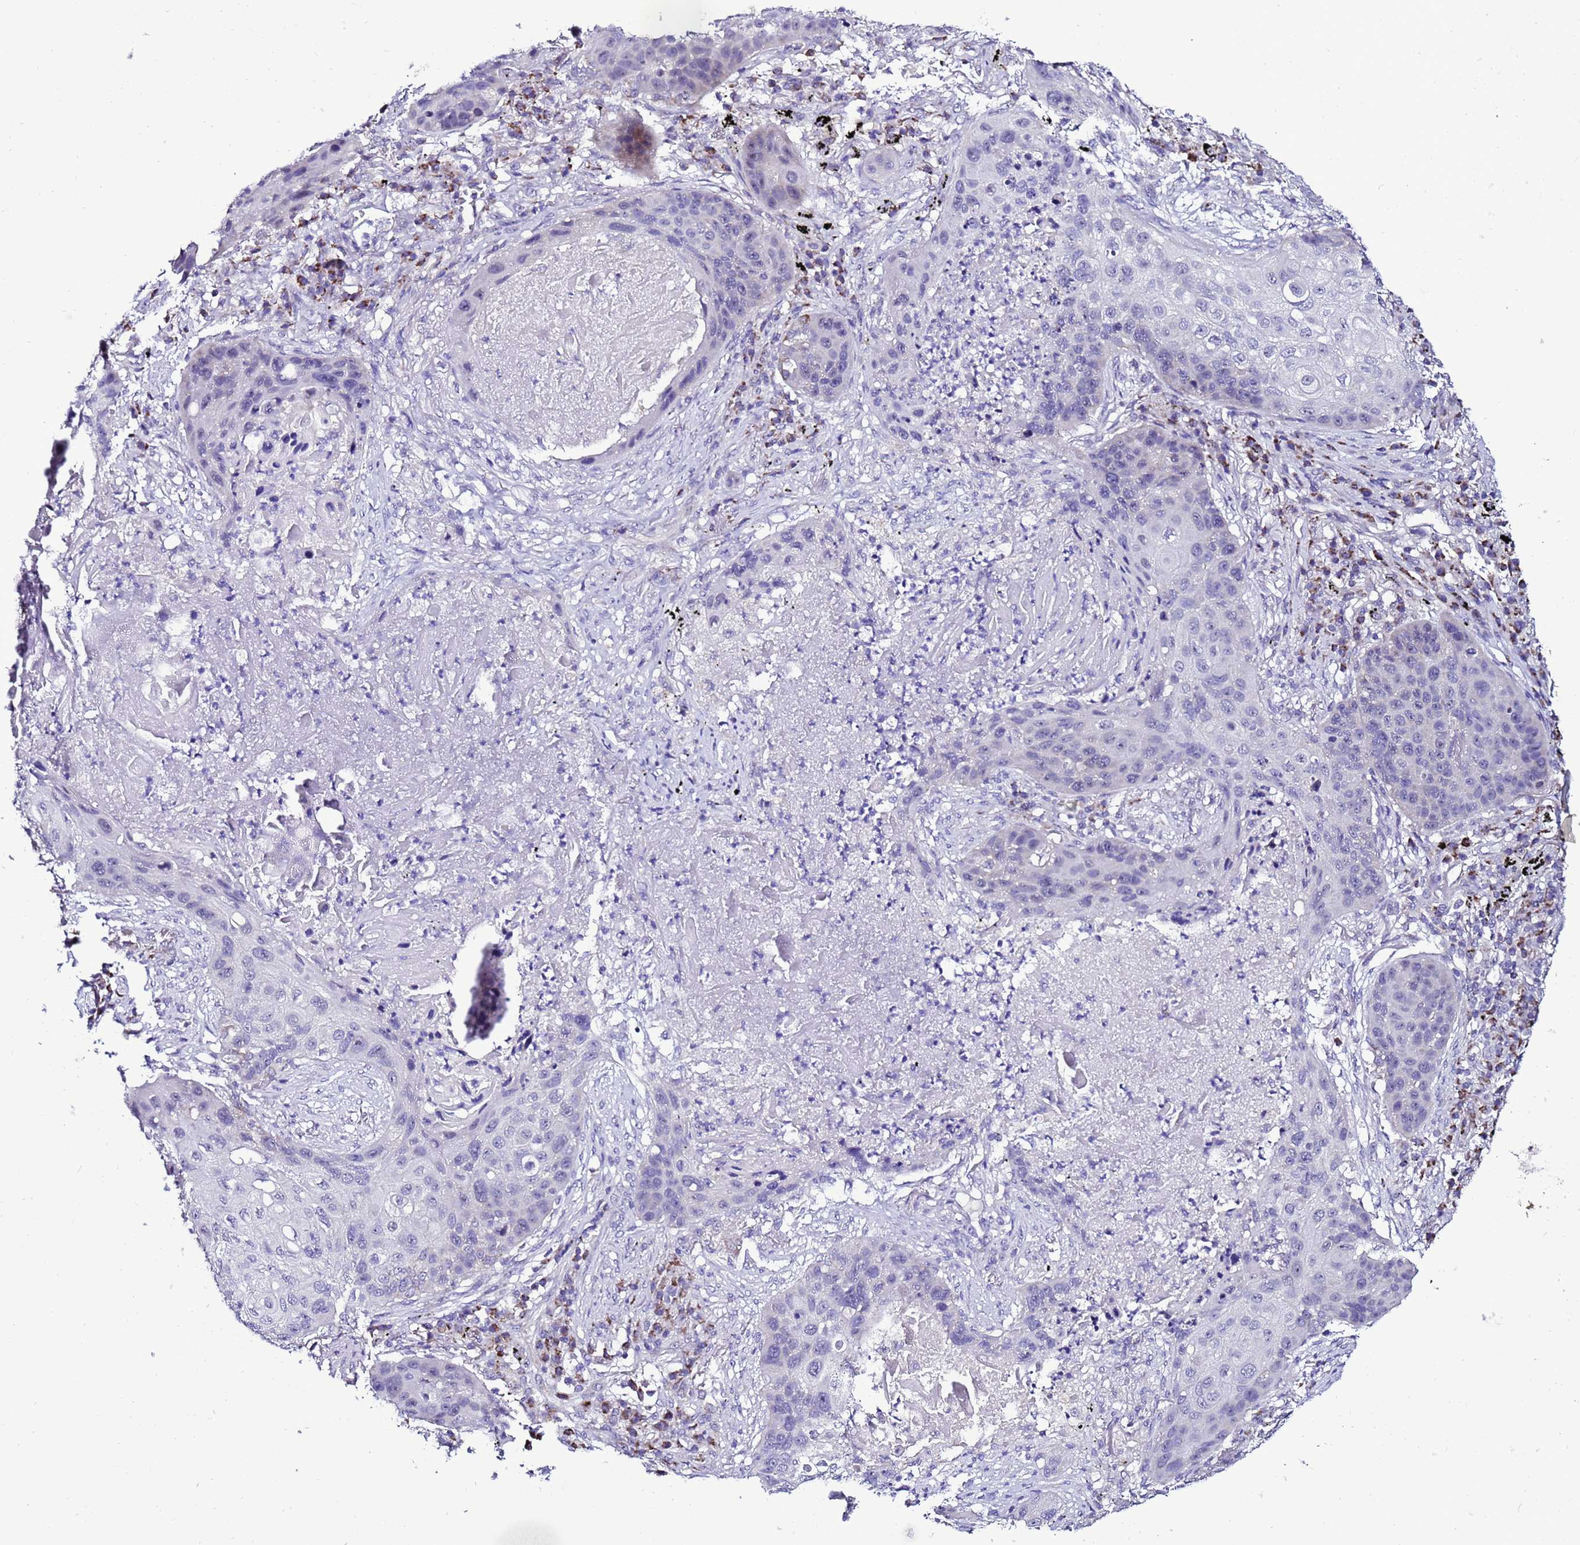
{"staining": {"intensity": "negative", "quantity": "none", "location": "none"}, "tissue": "lung cancer", "cell_type": "Tumor cells", "image_type": "cancer", "snomed": [{"axis": "morphology", "description": "Squamous cell carcinoma, NOS"}, {"axis": "topography", "description": "Lung"}], "caption": "The micrograph exhibits no significant staining in tumor cells of lung squamous cell carcinoma.", "gene": "DPH6", "patient": {"sex": "female", "age": 63}}